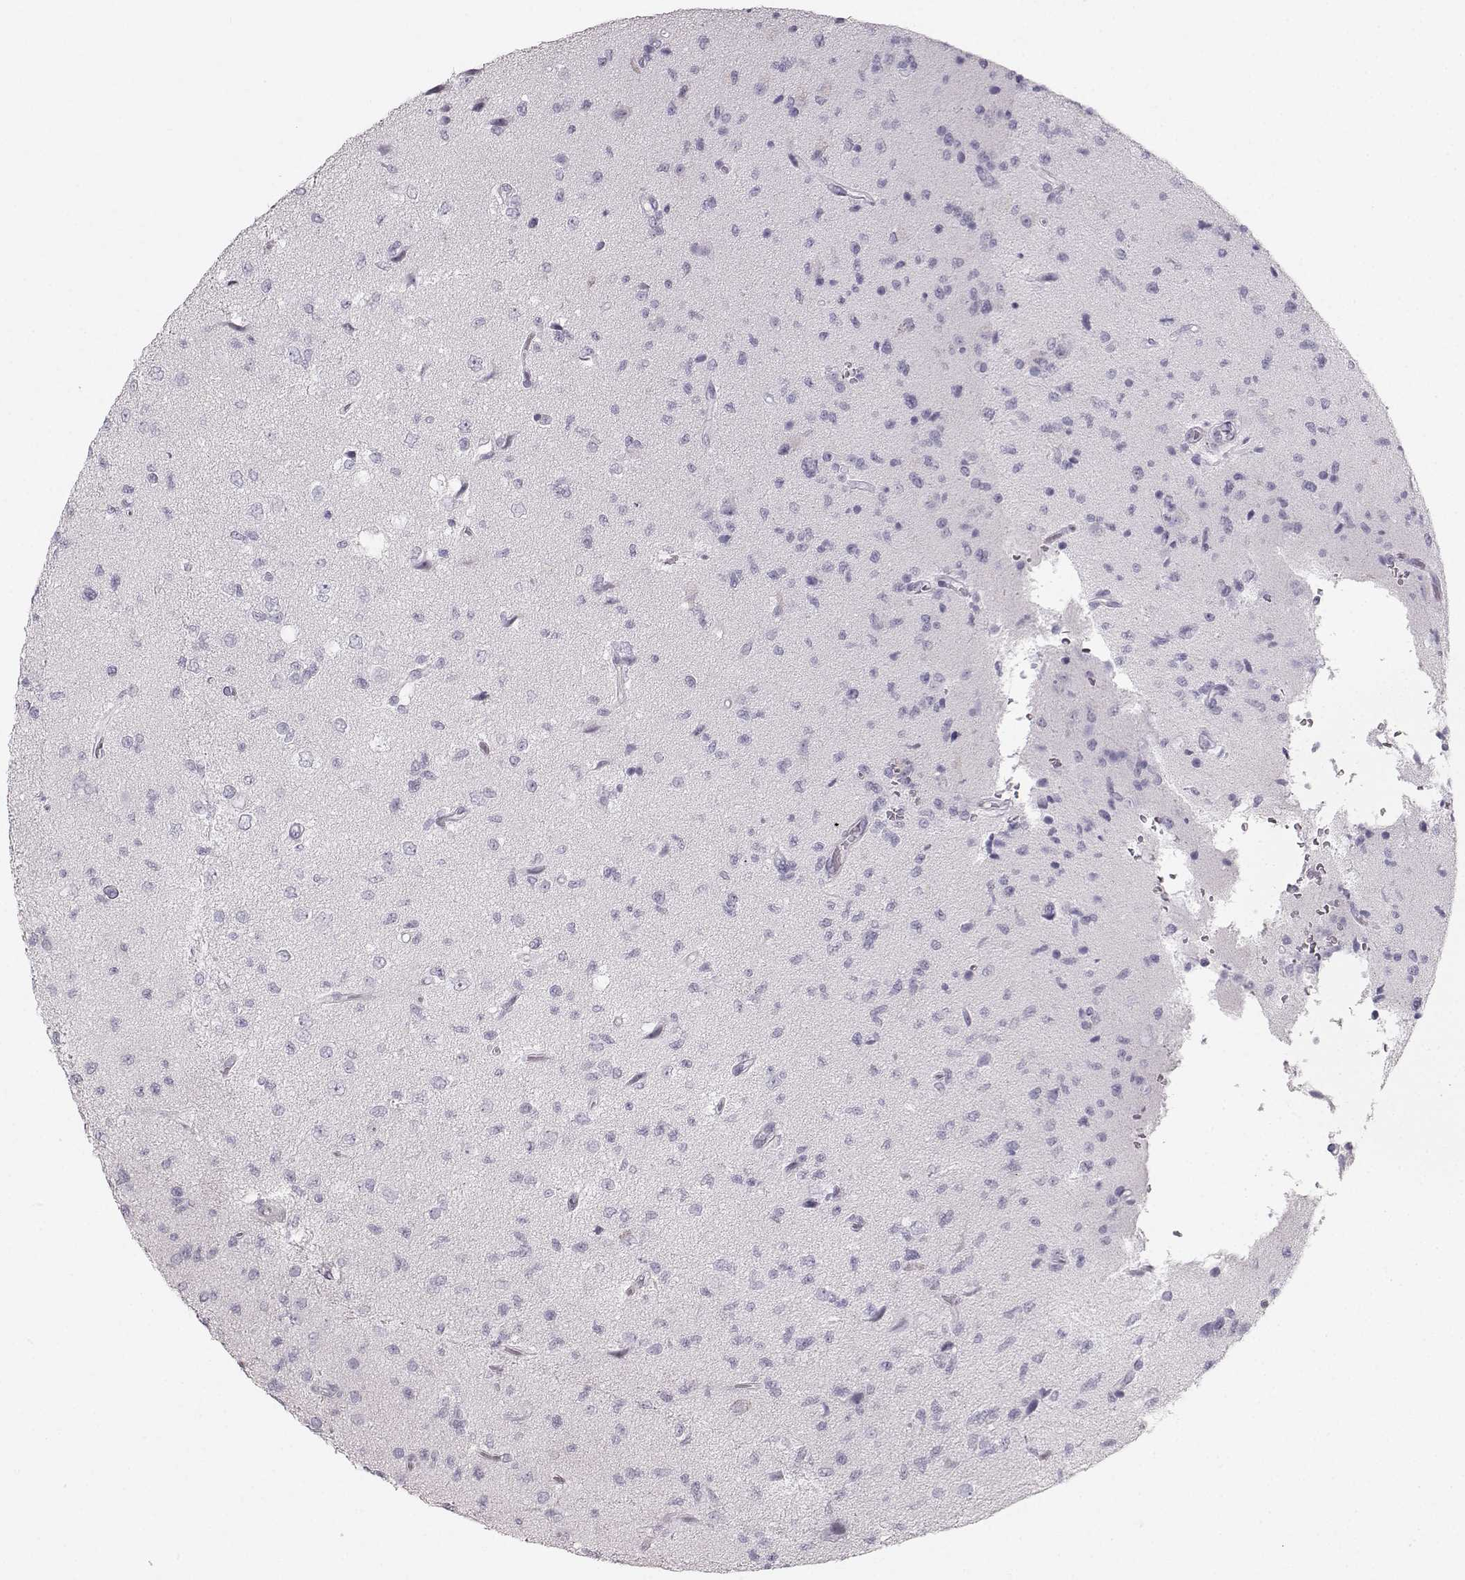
{"staining": {"intensity": "negative", "quantity": "none", "location": "none"}, "tissue": "glioma", "cell_type": "Tumor cells", "image_type": "cancer", "snomed": [{"axis": "morphology", "description": "Glioma, malignant, High grade"}, {"axis": "topography", "description": "Brain"}], "caption": "DAB immunohistochemical staining of glioma demonstrates no significant expression in tumor cells. Brightfield microscopy of IHC stained with DAB (brown) and hematoxylin (blue), captured at high magnification.", "gene": "CASR", "patient": {"sex": "male", "age": 56}}